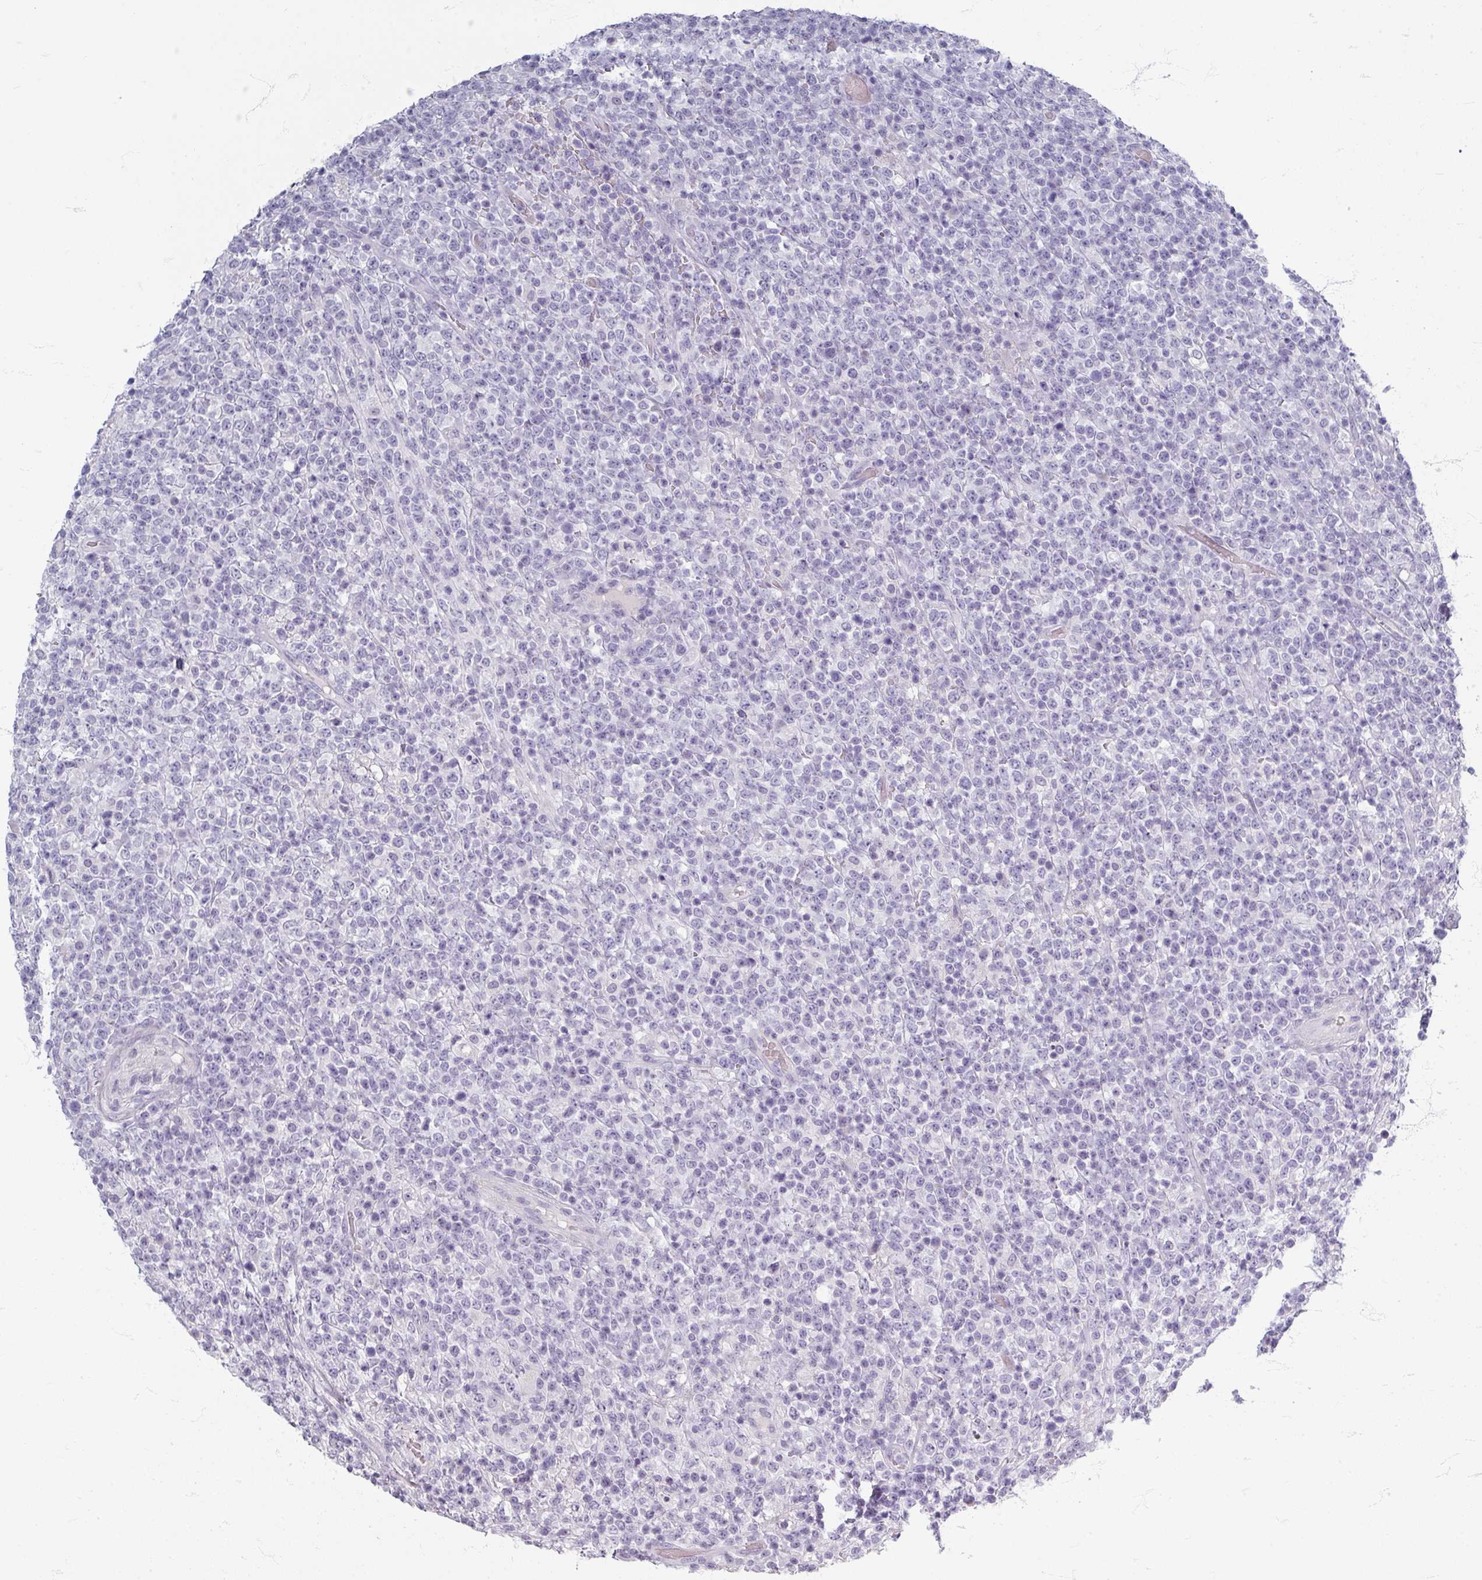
{"staining": {"intensity": "negative", "quantity": "none", "location": "none"}, "tissue": "lymphoma", "cell_type": "Tumor cells", "image_type": "cancer", "snomed": [{"axis": "morphology", "description": "Malignant lymphoma, non-Hodgkin's type, High grade"}, {"axis": "topography", "description": "Colon"}], "caption": "The histopathology image exhibits no significant expression in tumor cells of lymphoma.", "gene": "ZNF878", "patient": {"sex": "female", "age": 53}}